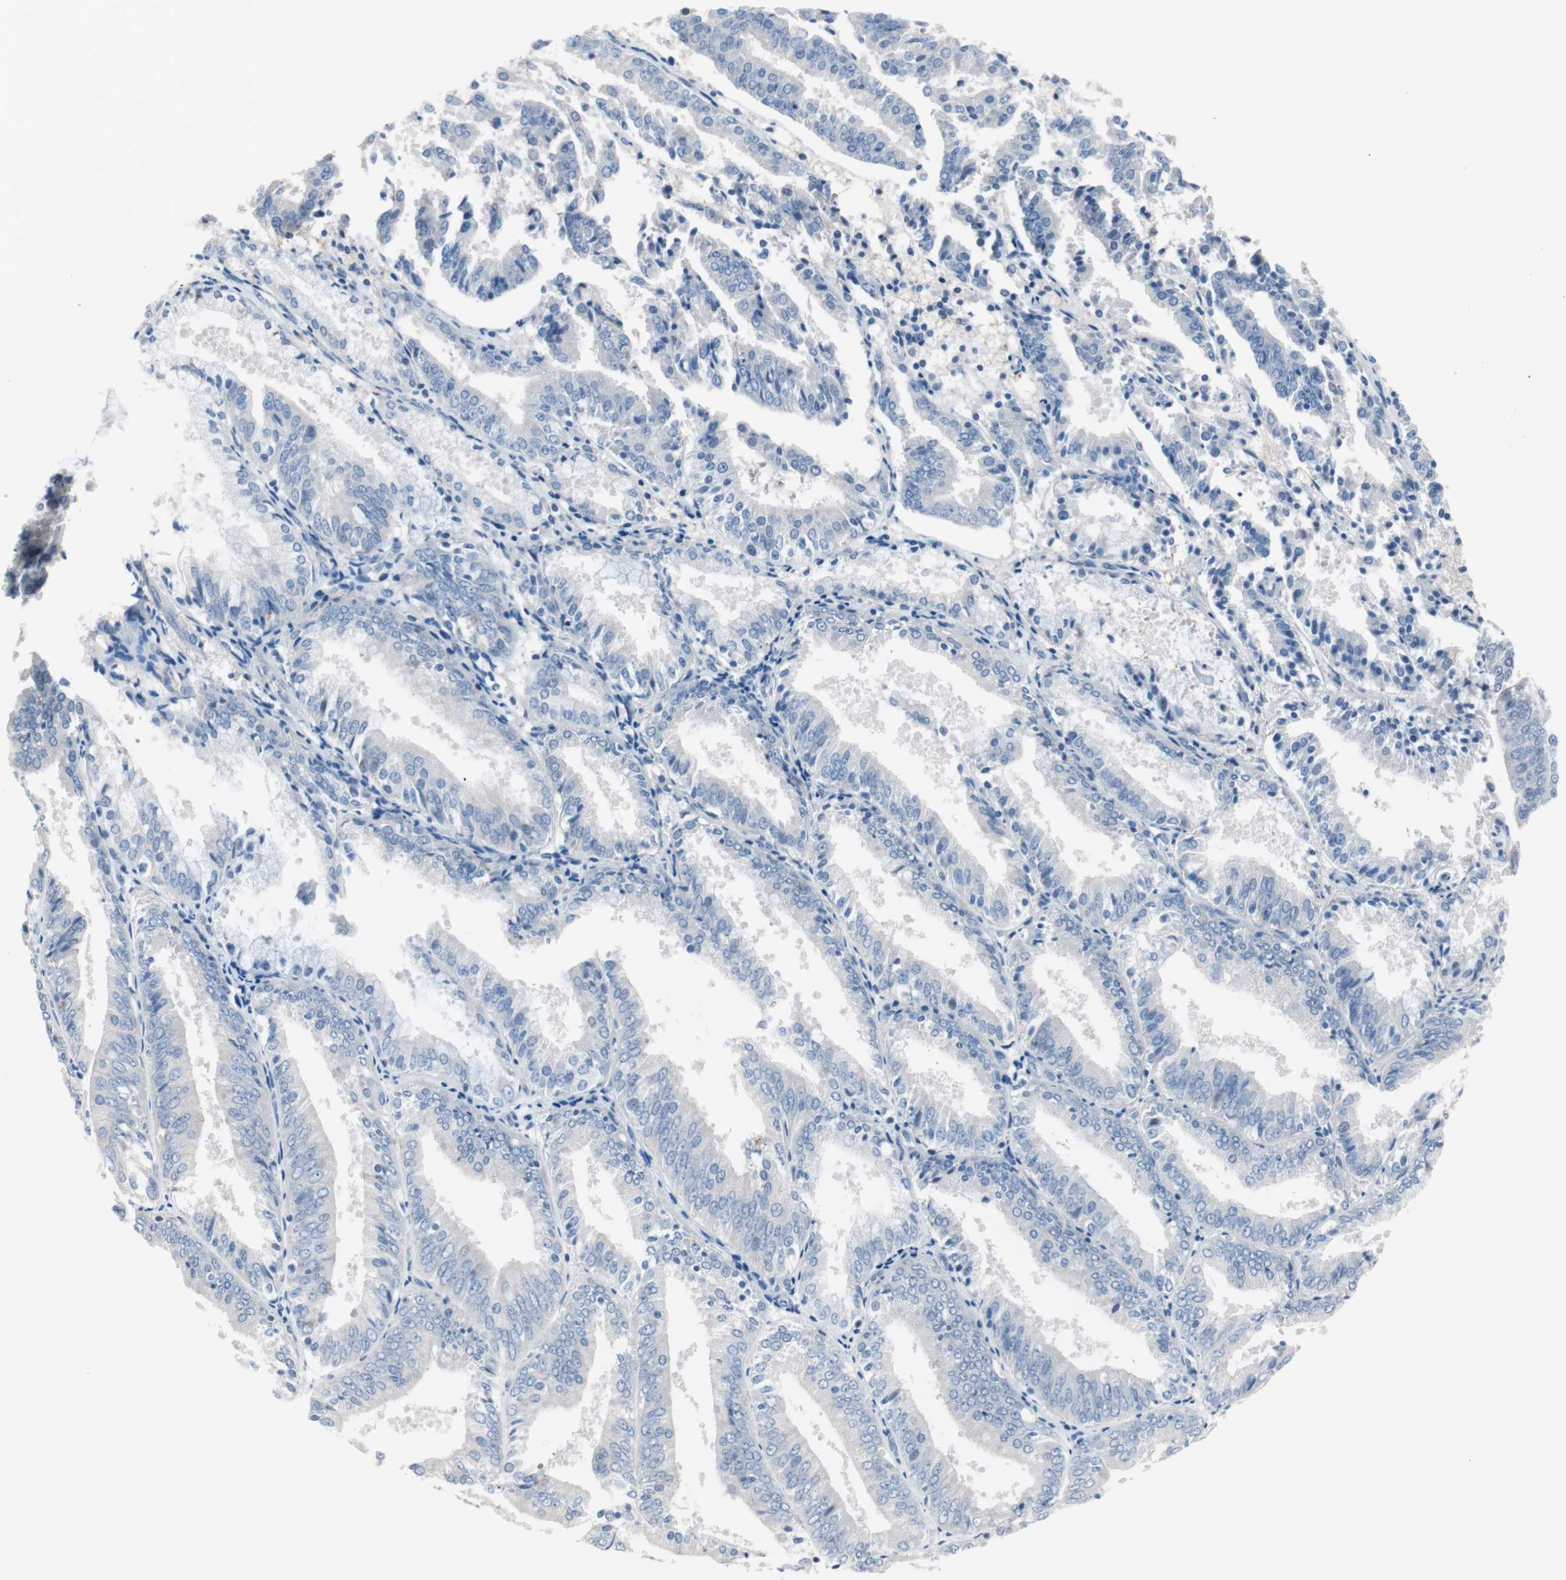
{"staining": {"intensity": "negative", "quantity": "none", "location": "none"}, "tissue": "endometrial cancer", "cell_type": "Tumor cells", "image_type": "cancer", "snomed": [{"axis": "morphology", "description": "Adenocarcinoma, NOS"}, {"axis": "topography", "description": "Endometrium"}], "caption": "High power microscopy histopathology image of an immunohistochemistry (IHC) image of endometrial adenocarcinoma, revealing no significant staining in tumor cells. (DAB immunohistochemistry (IHC) with hematoxylin counter stain).", "gene": "ULBP1", "patient": {"sex": "female", "age": 63}}